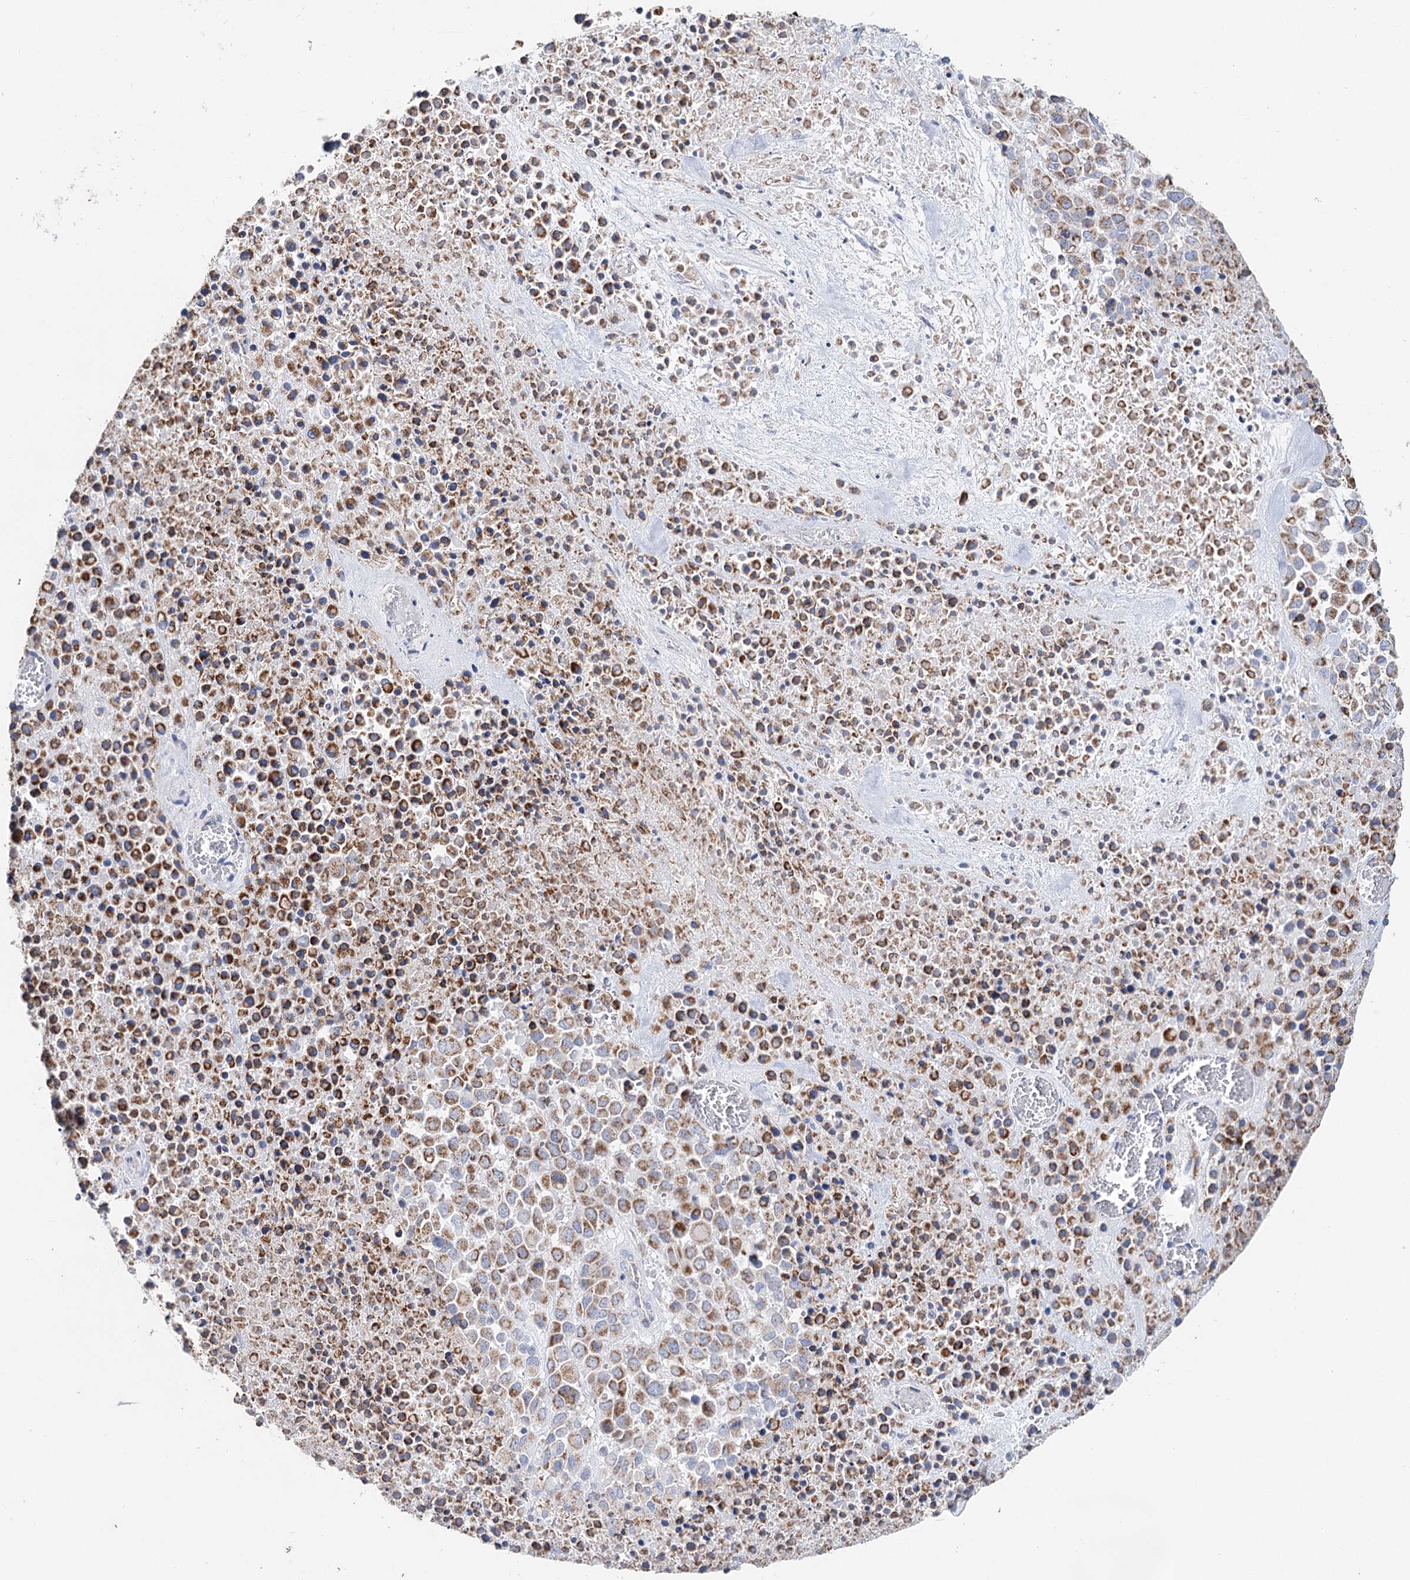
{"staining": {"intensity": "moderate", "quantity": ">75%", "location": "cytoplasmic/membranous"}, "tissue": "melanoma", "cell_type": "Tumor cells", "image_type": "cancer", "snomed": [{"axis": "morphology", "description": "Malignant melanoma, Metastatic site"}, {"axis": "topography", "description": "Skin"}], "caption": "A brown stain labels moderate cytoplasmic/membranous staining of a protein in human melanoma tumor cells.", "gene": "MCCC2", "patient": {"sex": "female", "age": 81}}